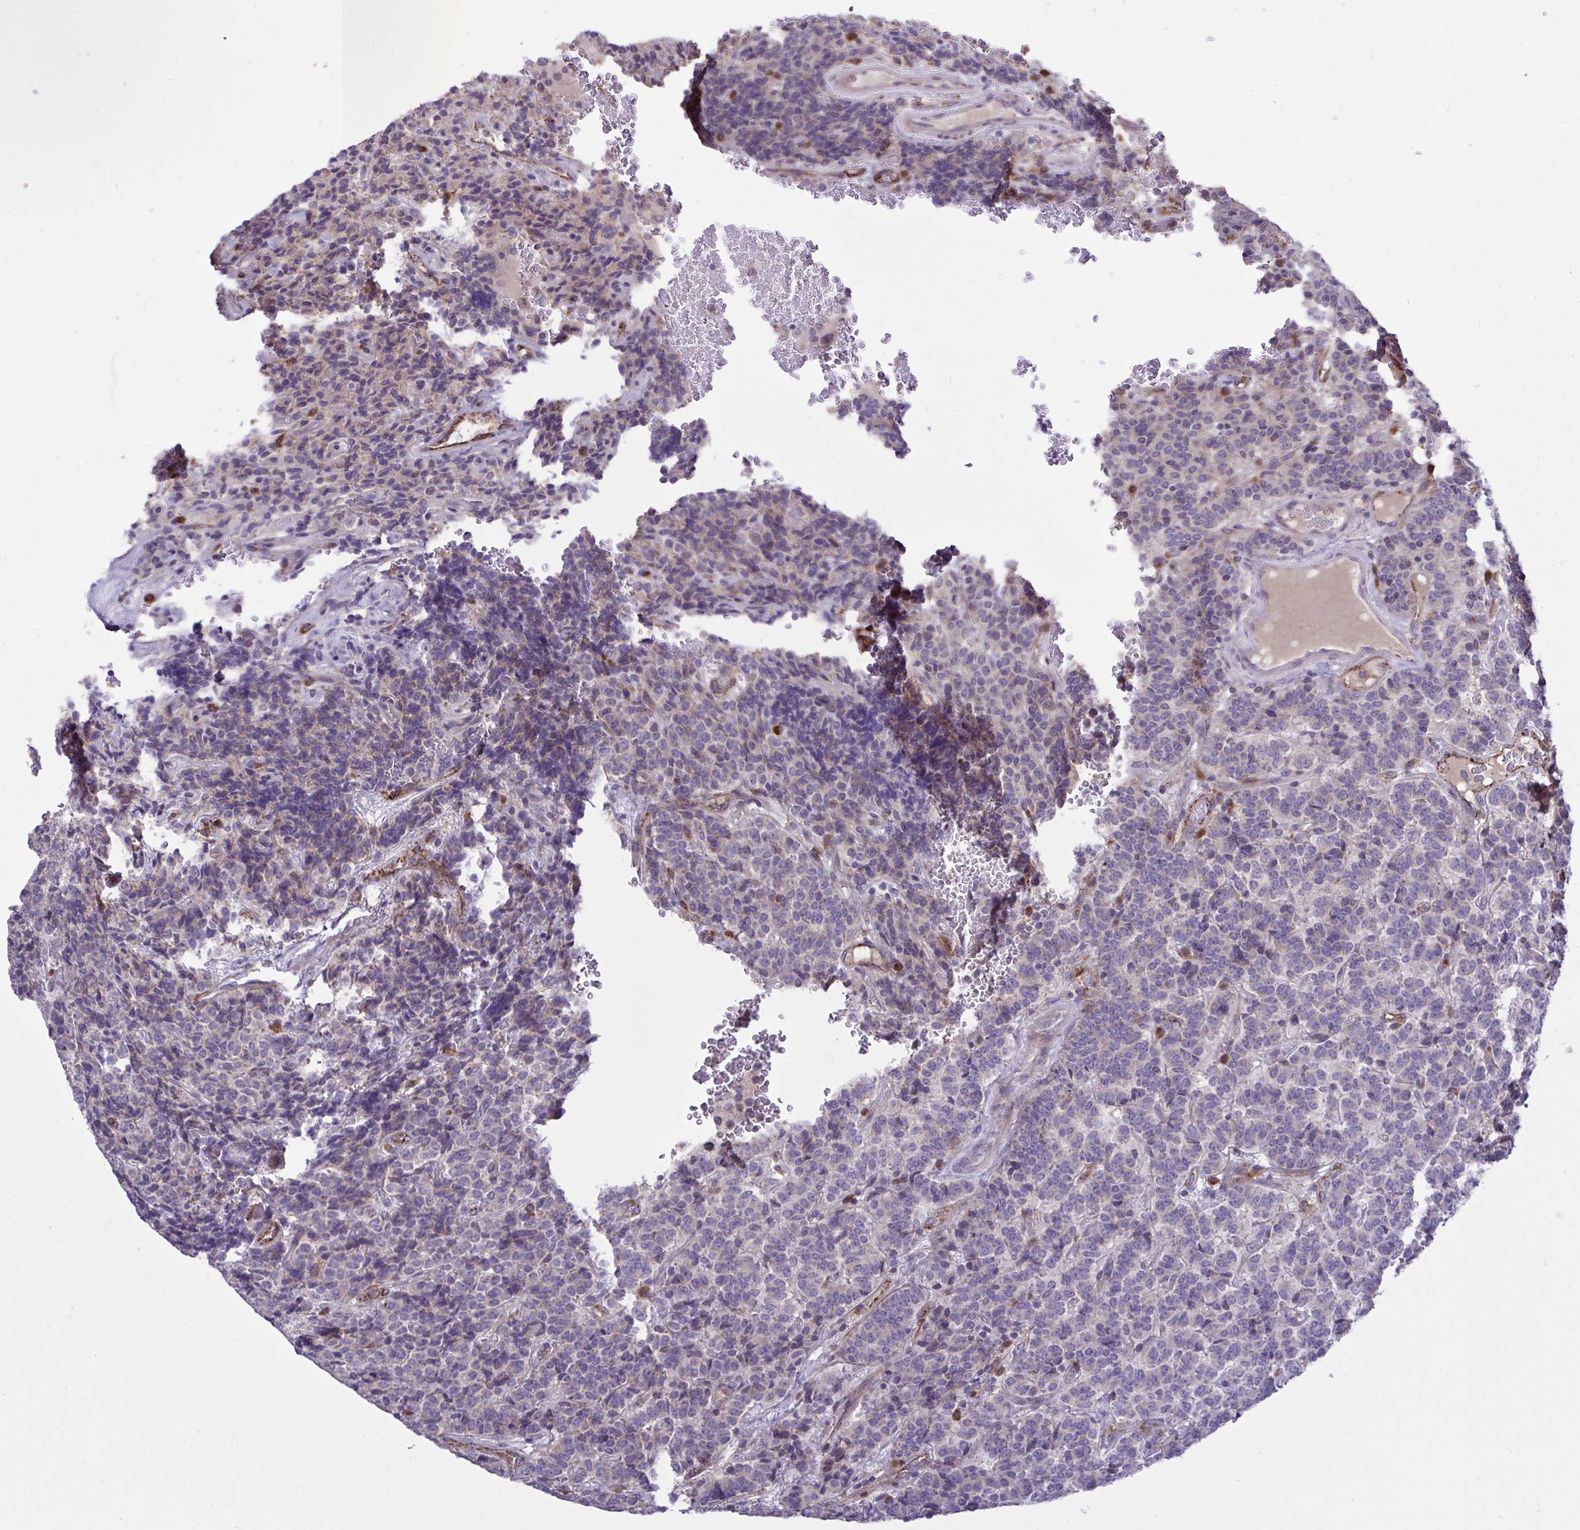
{"staining": {"intensity": "weak", "quantity": "<25%", "location": "cytoplasmic/membranous"}, "tissue": "carcinoid", "cell_type": "Tumor cells", "image_type": "cancer", "snomed": [{"axis": "morphology", "description": "Carcinoid, malignant, NOS"}, {"axis": "topography", "description": "Pancreas"}], "caption": "This is a micrograph of immunohistochemistry staining of malignant carcinoid, which shows no staining in tumor cells.", "gene": "CD101", "patient": {"sex": "male", "age": 36}}